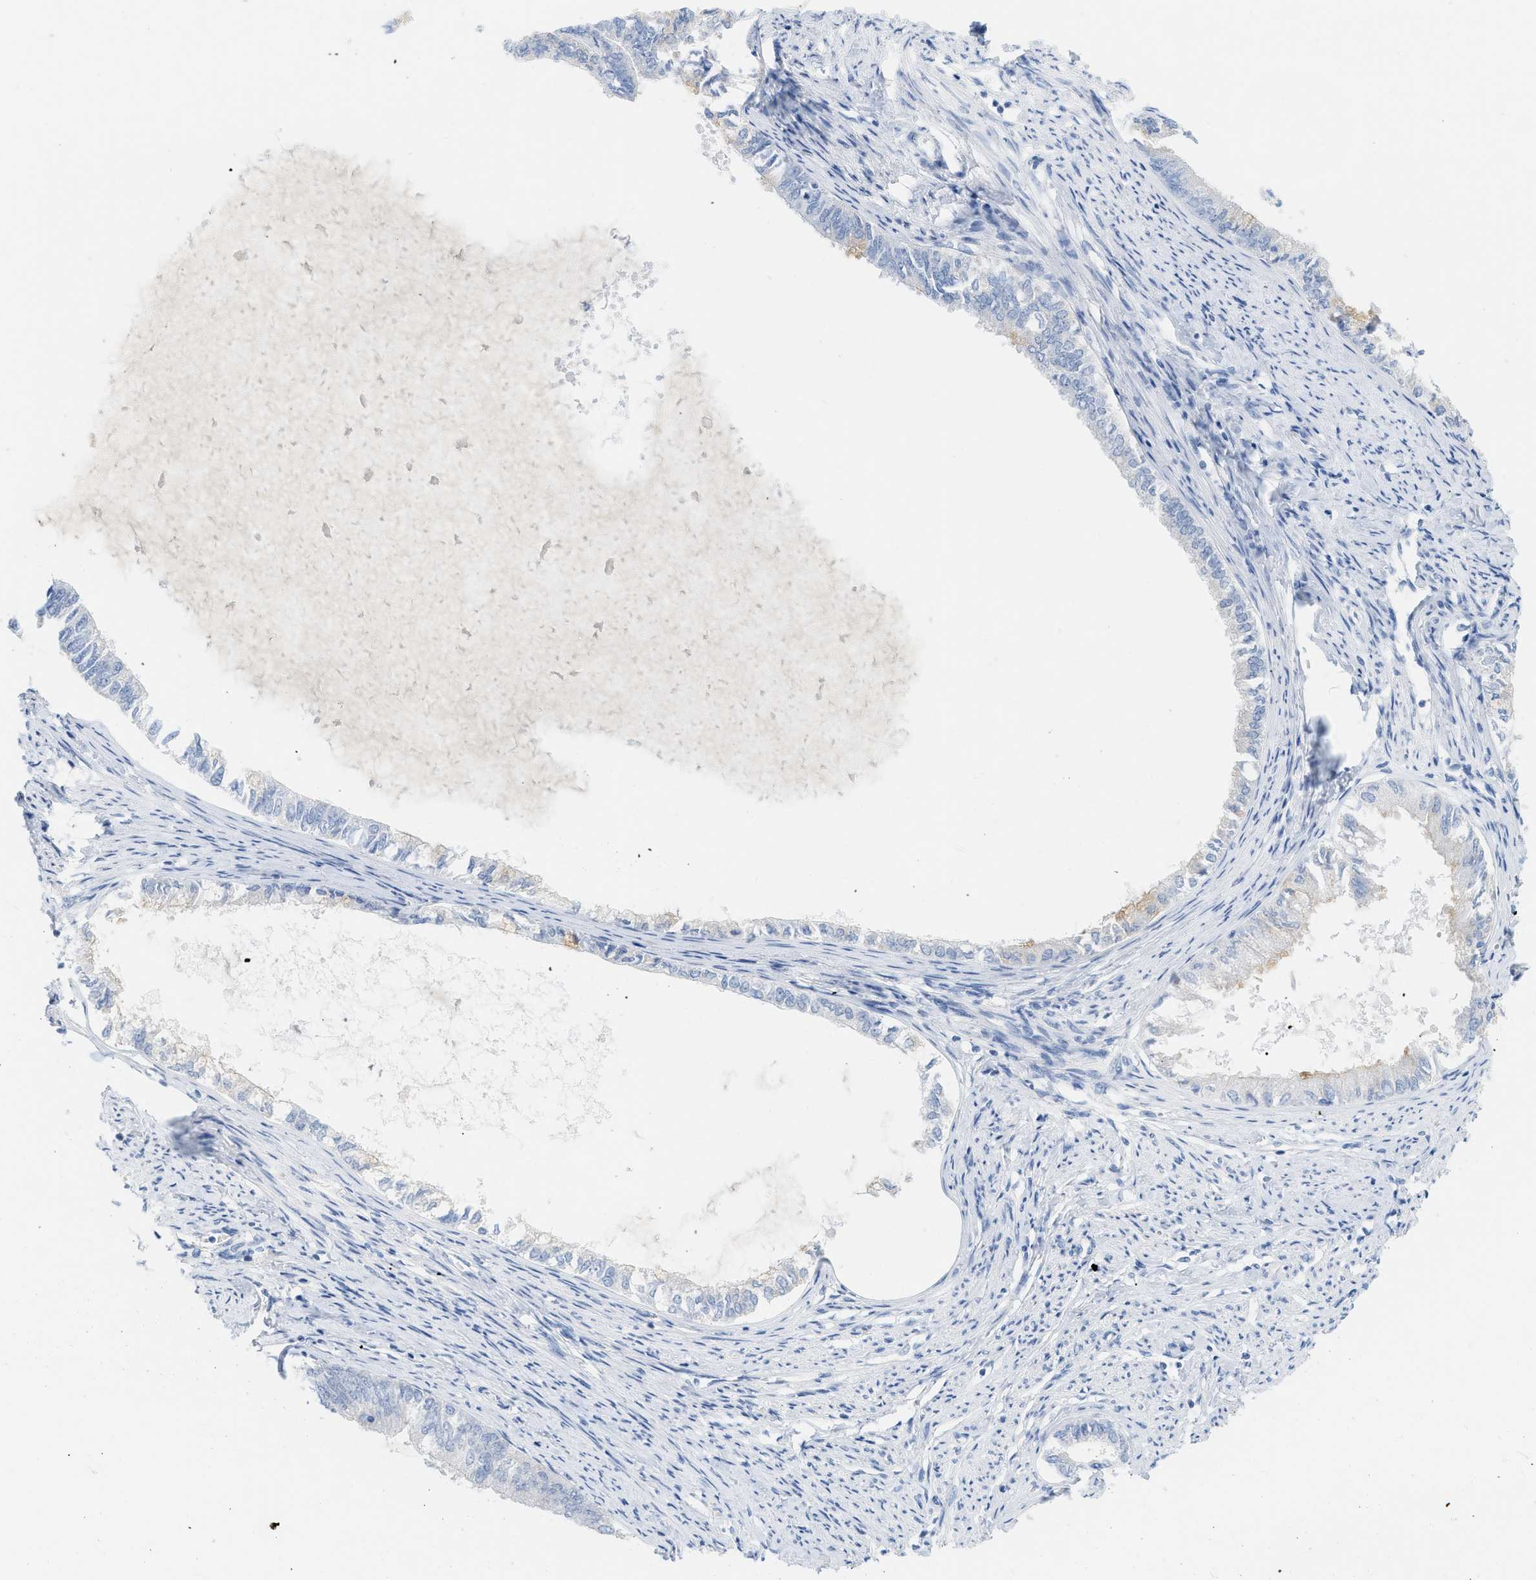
{"staining": {"intensity": "negative", "quantity": "none", "location": "none"}, "tissue": "endometrial cancer", "cell_type": "Tumor cells", "image_type": "cancer", "snomed": [{"axis": "morphology", "description": "Adenocarcinoma, NOS"}, {"axis": "topography", "description": "Endometrium"}], "caption": "DAB immunohistochemical staining of endometrial cancer demonstrates no significant expression in tumor cells.", "gene": "PAPPA", "patient": {"sex": "female", "age": 86}}